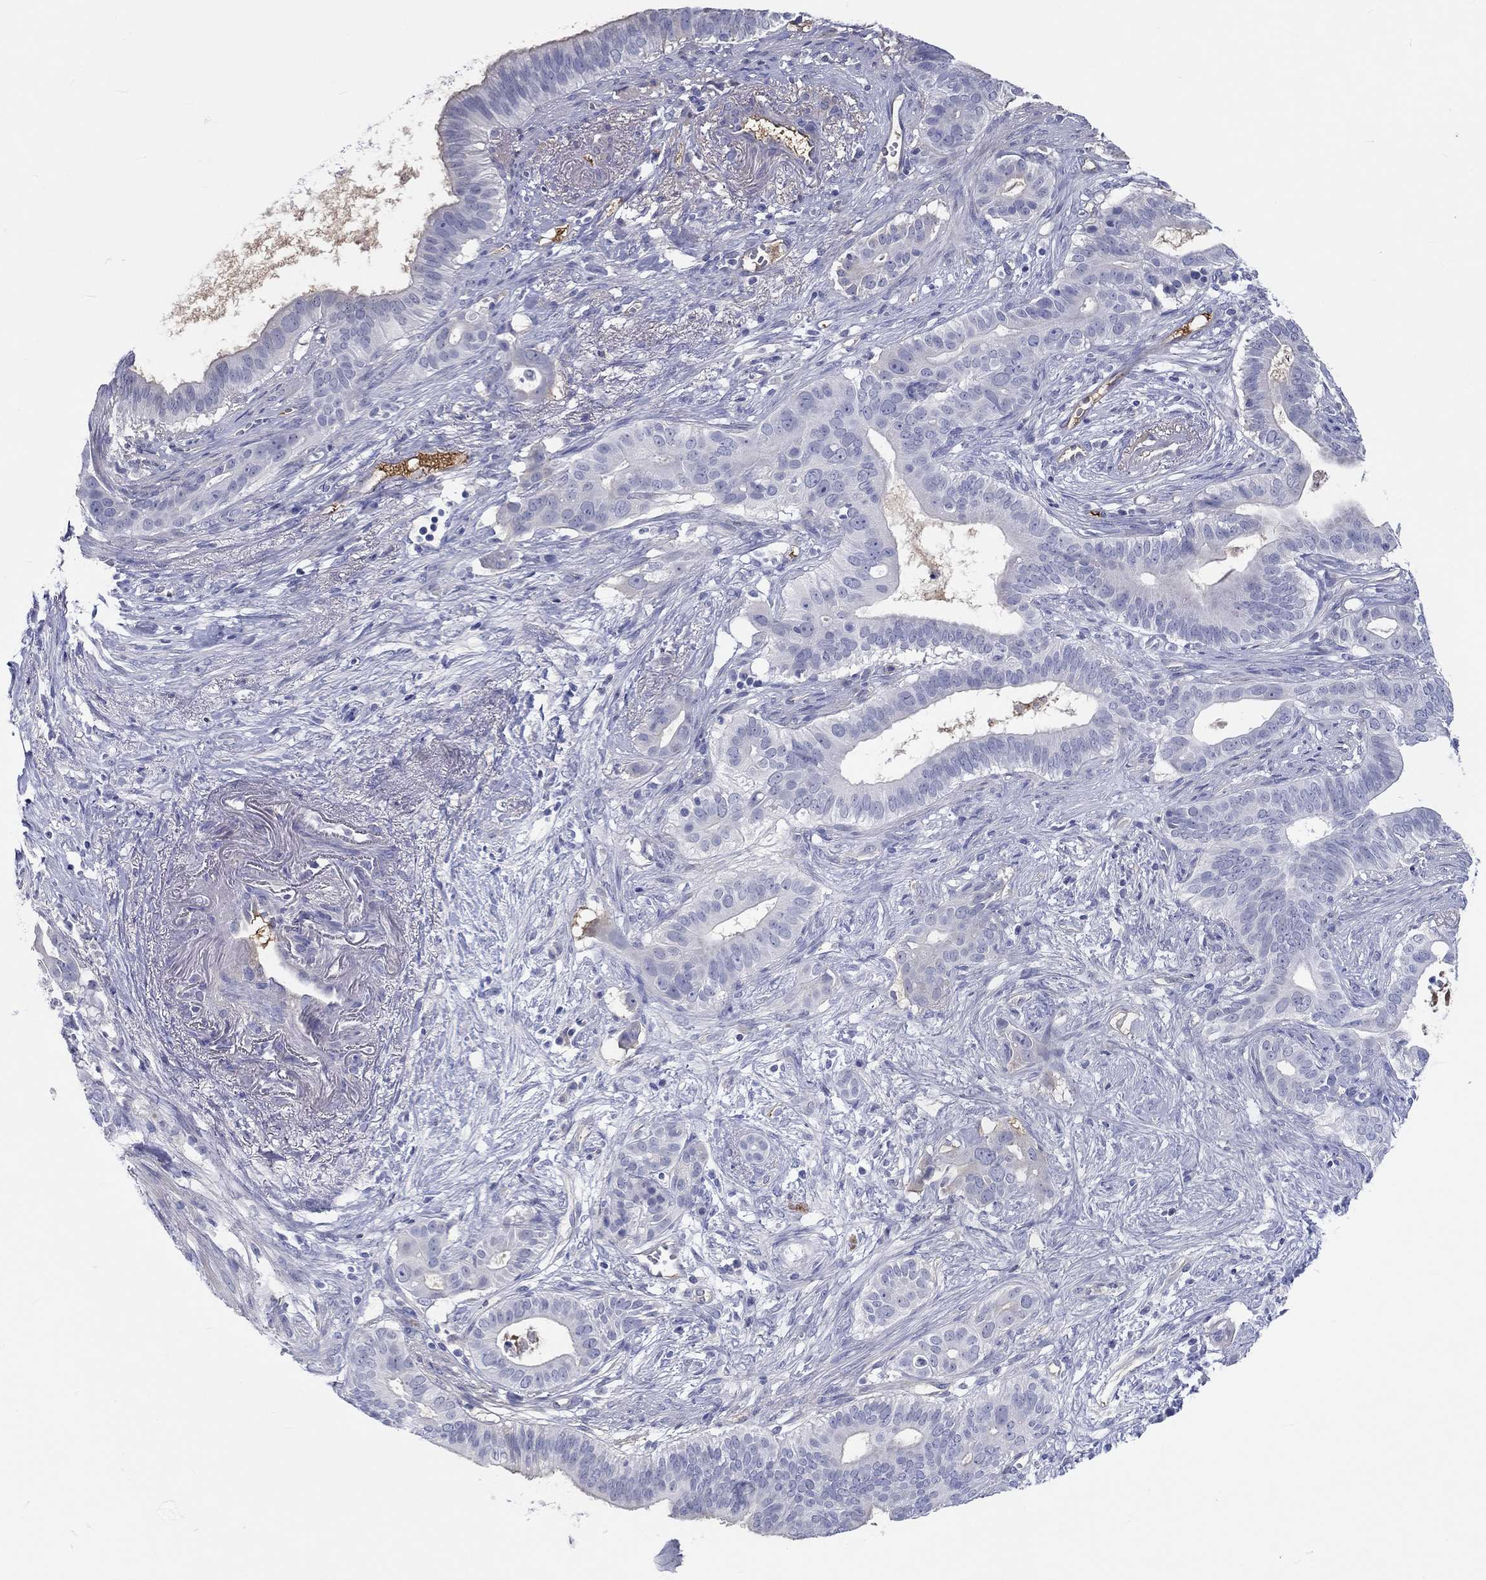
{"staining": {"intensity": "negative", "quantity": "none", "location": "none"}, "tissue": "pancreatic cancer", "cell_type": "Tumor cells", "image_type": "cancer", "snomed": [{"axis": "morphology", "description": "Adenocarcinoma, NOS"}, {"axis": "topography", "description": "Pancreas"}], "caption": "An immunohistochemistry (IHC) micrograph of pancreatic cancer is shown. There is no staining in tumor cells of pancreatic cancer.", "gene": "CDY2B", "patient": {"sex": "male", "age": 61}}